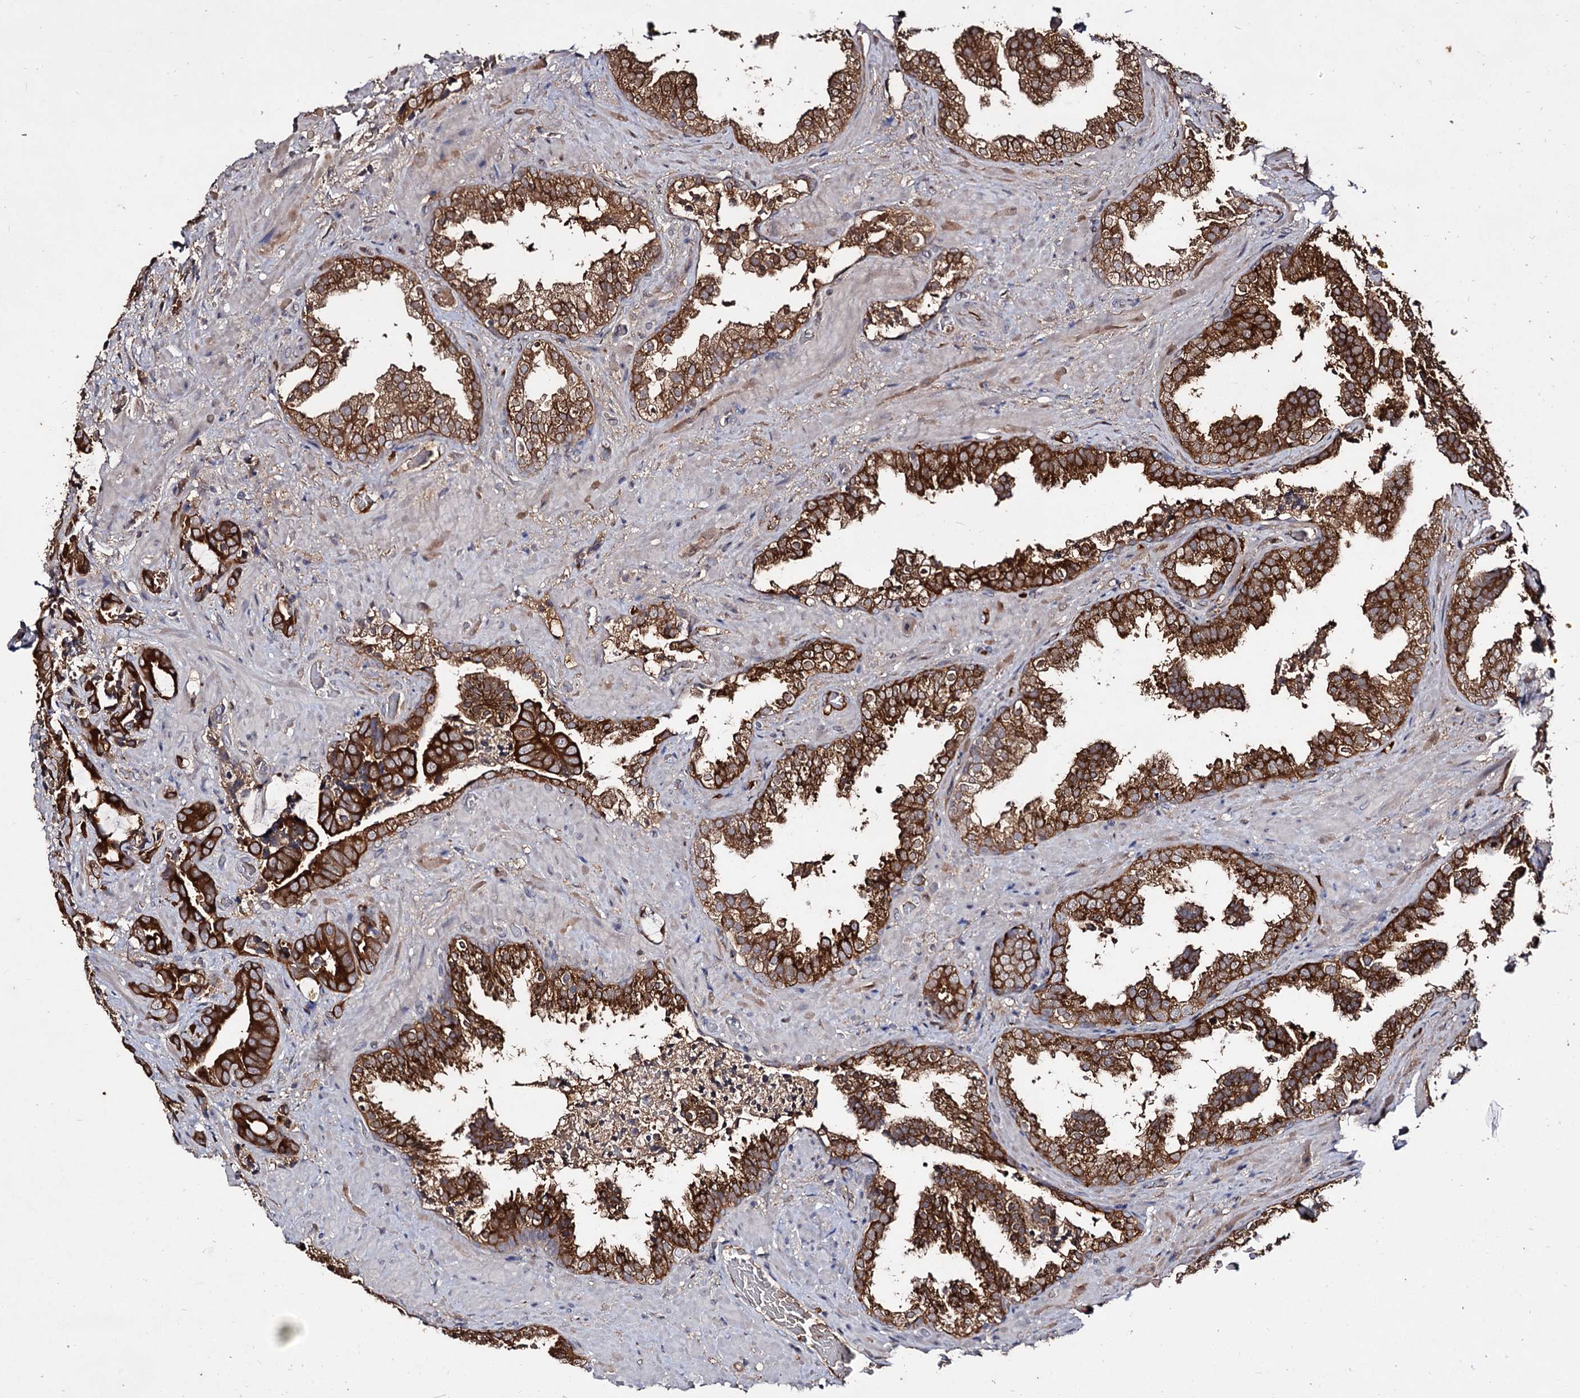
{"staining": {"intensity": "strong", "quantity": ">75%", "location": "cytoplasmic/membranous"}, "tissue": "prostate cancer", "cell_type": "Tumor cells", "image_type": "cancer", "snomed": [{"axis": "morphology", "description": "Adenocarcinoma, High grade"}, {"axis": "topography", "description": "Prostate and seminal vesicle, NOS"}], "caption": "A high-resolution micrograph shows IHC staining of prostate cancer, which exhibits strong cytoplasmic/membranous expression in about >75% of tumor cells. (DAB (3,3'-diaminobenzidine) = brown stain, brightfield microscopy at high magnification).", "gene": "ARFIP2", "patient": {"sex": "male", "age": 67}}